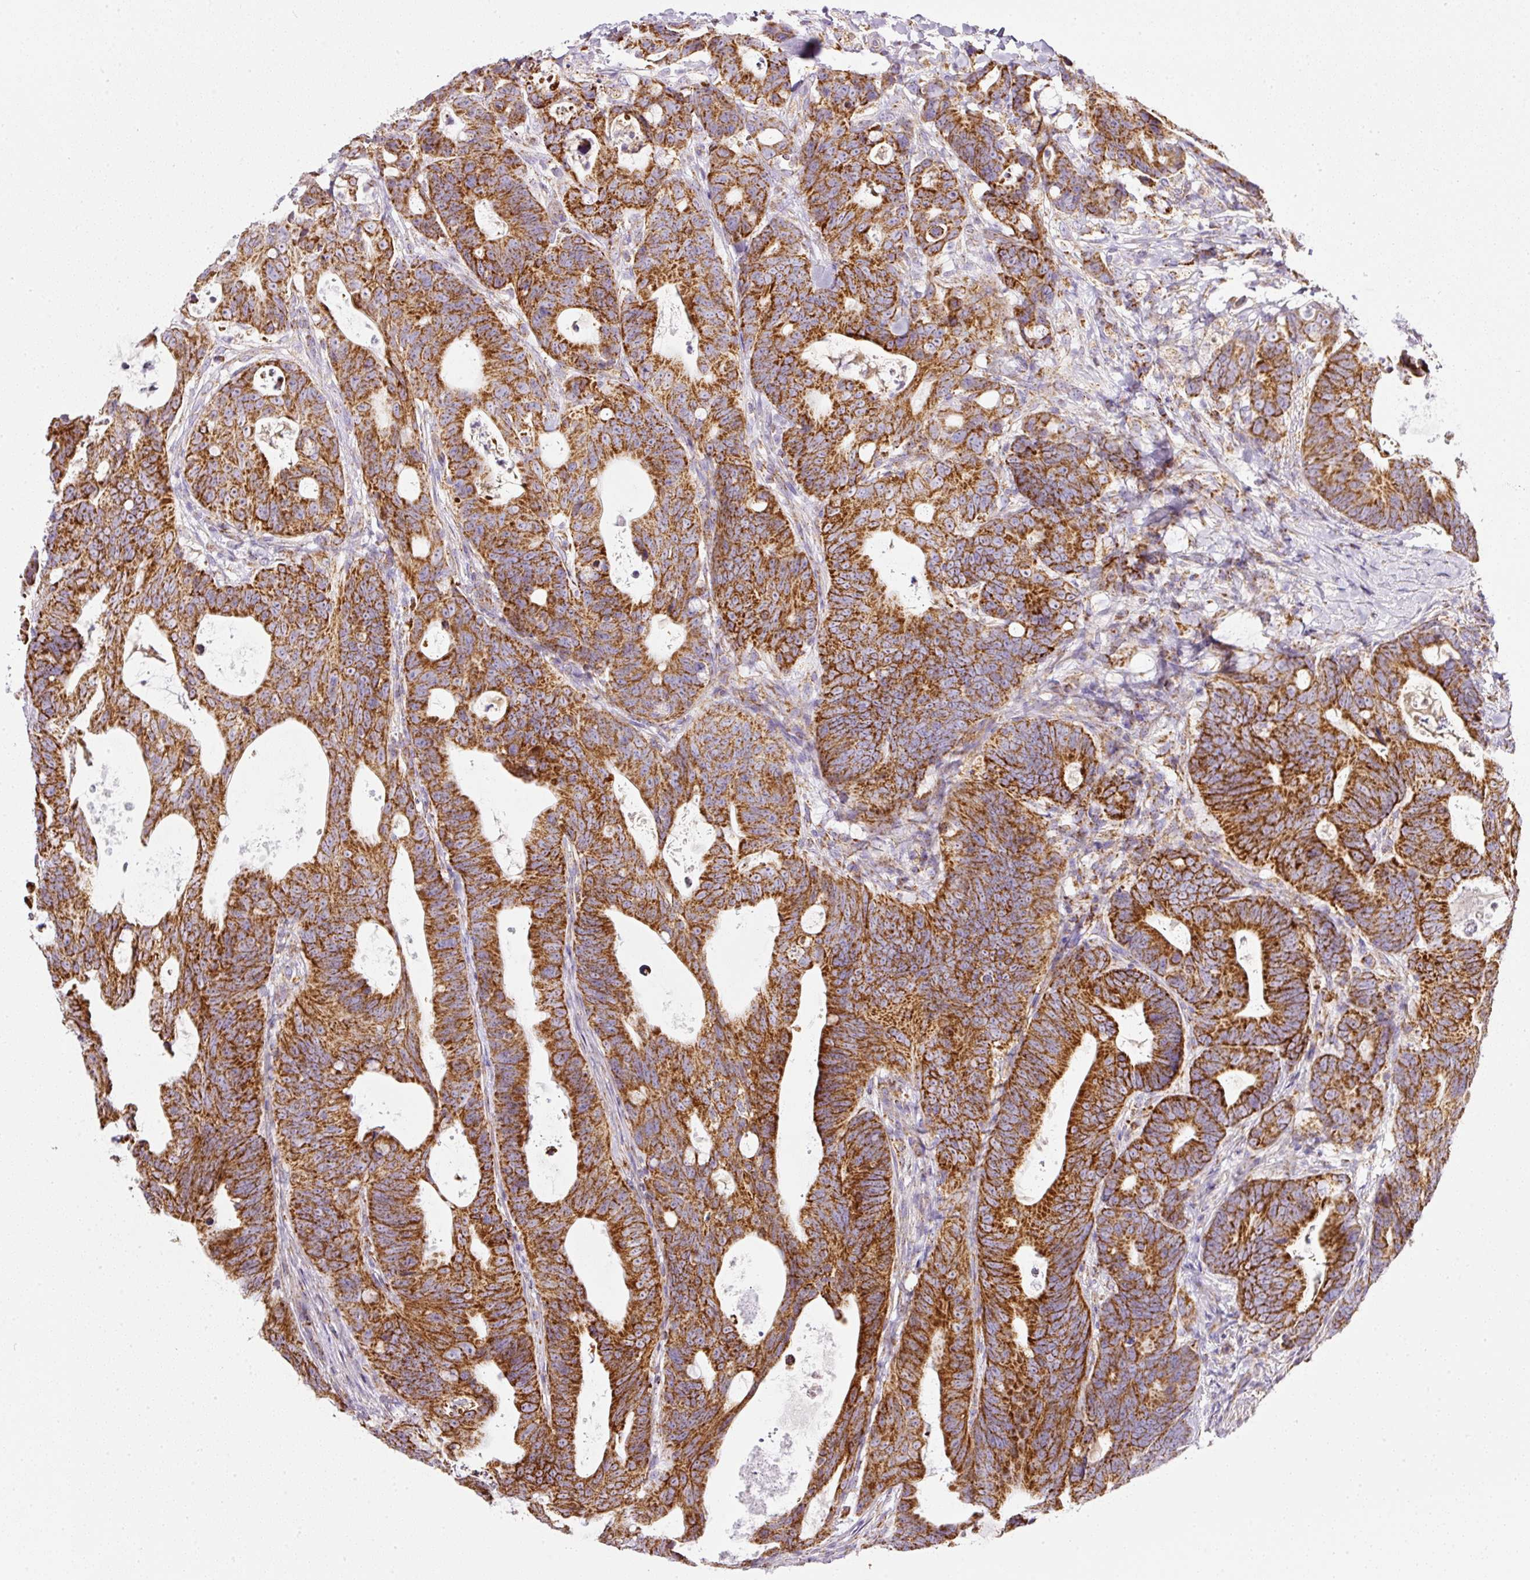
{"staining": {"intensity": "strong", "quantity": ">75%", "location": "cytoplasmic/membranous"}, "tissue": "colorectal cancer", "cell_type": "Tumor cells", "image_type": "cancer", "snomed": [{"axis": "morphology", "description": "Adenocarcinoma, NOS"}, {"axis": "topography", "description": "Colon"}], "caption": "Colorectal adenocarcinoma was stained to show a protein in brown. There is high levels of strong cytoplasmic/membranous expression in approximately >75% of tumor cells. Nuclei are stained in blue.", "gene": "SDHA", "patient": {"sex": "female", "age": 82}}